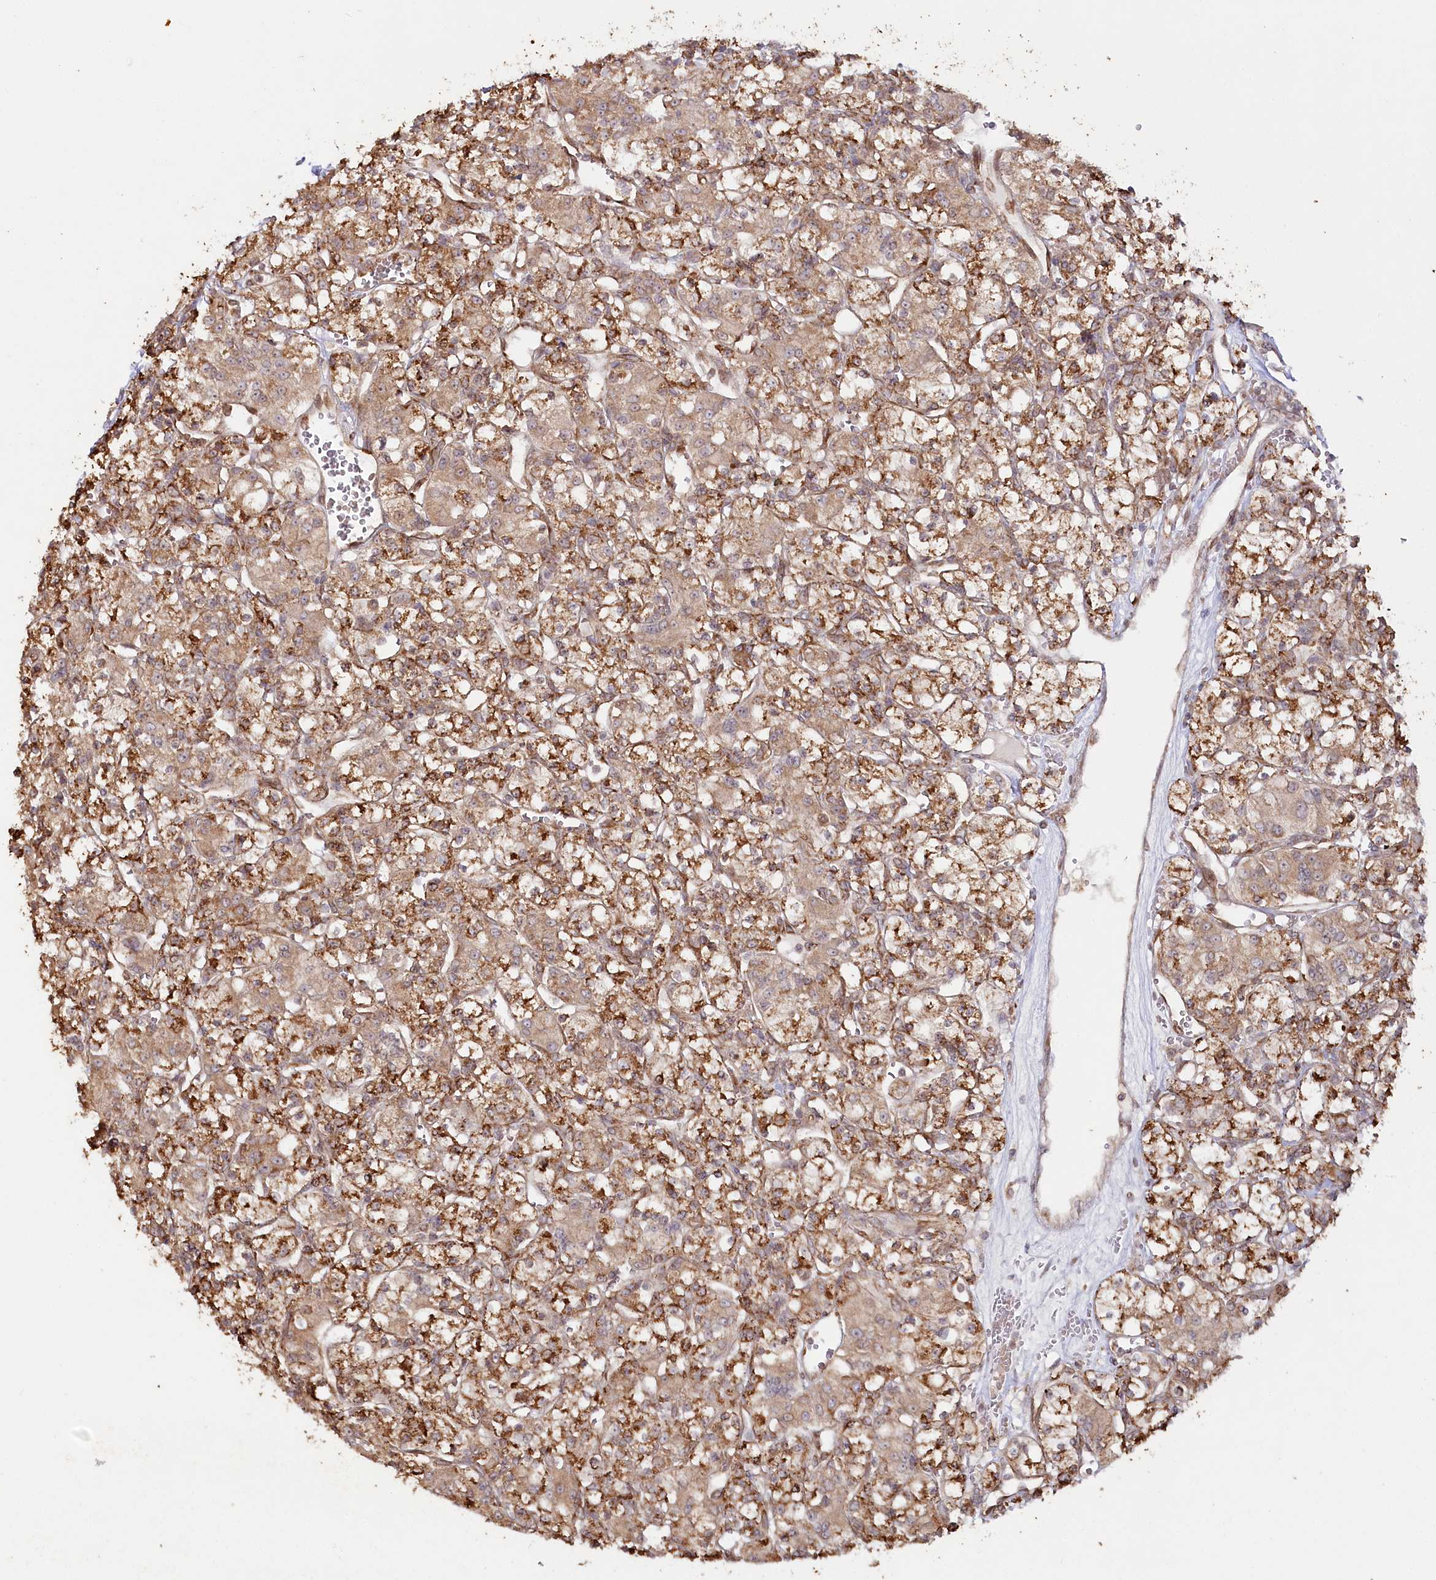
{"staining": {"intensity": "strong", "quantity": ">75%", "location": "cytoplasmic/membranous"}, "tissue": "renal cancer", "cell_type": "Tumor cells", "image_type": "cancer", "snomed": [{"axis": "morphology", "description": "Adenocarcinoma, NOS"}, {"axis": "topography", "description": "Kidney"}], "caption": "Immunohistochemical staining of human renal cancer demonstrates strong cytoplasmic/membranous protein expression in about >75% of tumor cells. The staining is performed using DAB brown chromogen to label protein expression. The nuclei are counter-stained blue using hematoxylin.", "gene": "OTUD4", "patient": {"sex": "female", "age": 59}}